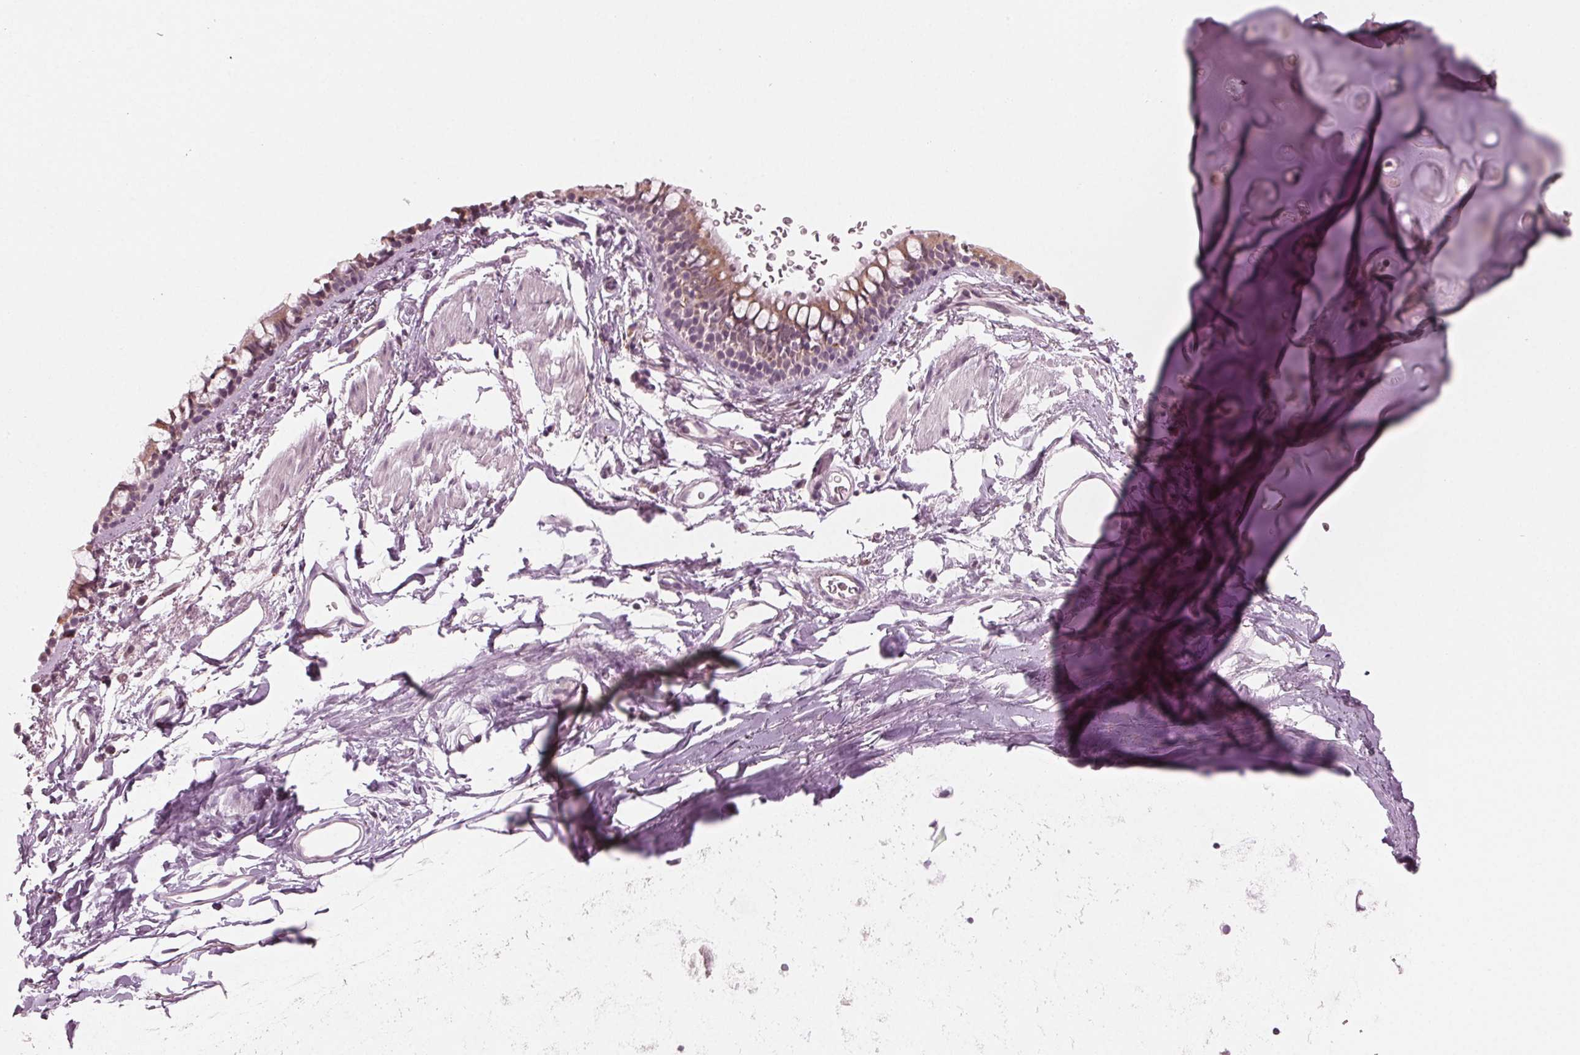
{"staining": {"intensity": "weak", "quantity": ">75%", "location": "cytoplasmic/membranous"}, "tissue": "bronchus", "cell_type": "Respiratory epithelial cells", "image_type": "normal", "snomed": [{"axis": "morphology", "description": "Normal tissue, NOS"}, {"axis": "topography", "description": "Lymph node"}, {"axis": "topography", "description": "Cartilage tissue"}, {"axis": "topography", "description": "Bronchus"}], "caption": "Bronchus stained with DAB immunohistochemistry displays low levels of weak cytoplasmic/membranous positivity in about >75% of respiratory epithelial cells. The protein of interest is shown in brown color, while the nuclei are stained blue.", "gene": "PRAP1", "patient": {"sex": "female", "age": 70}}